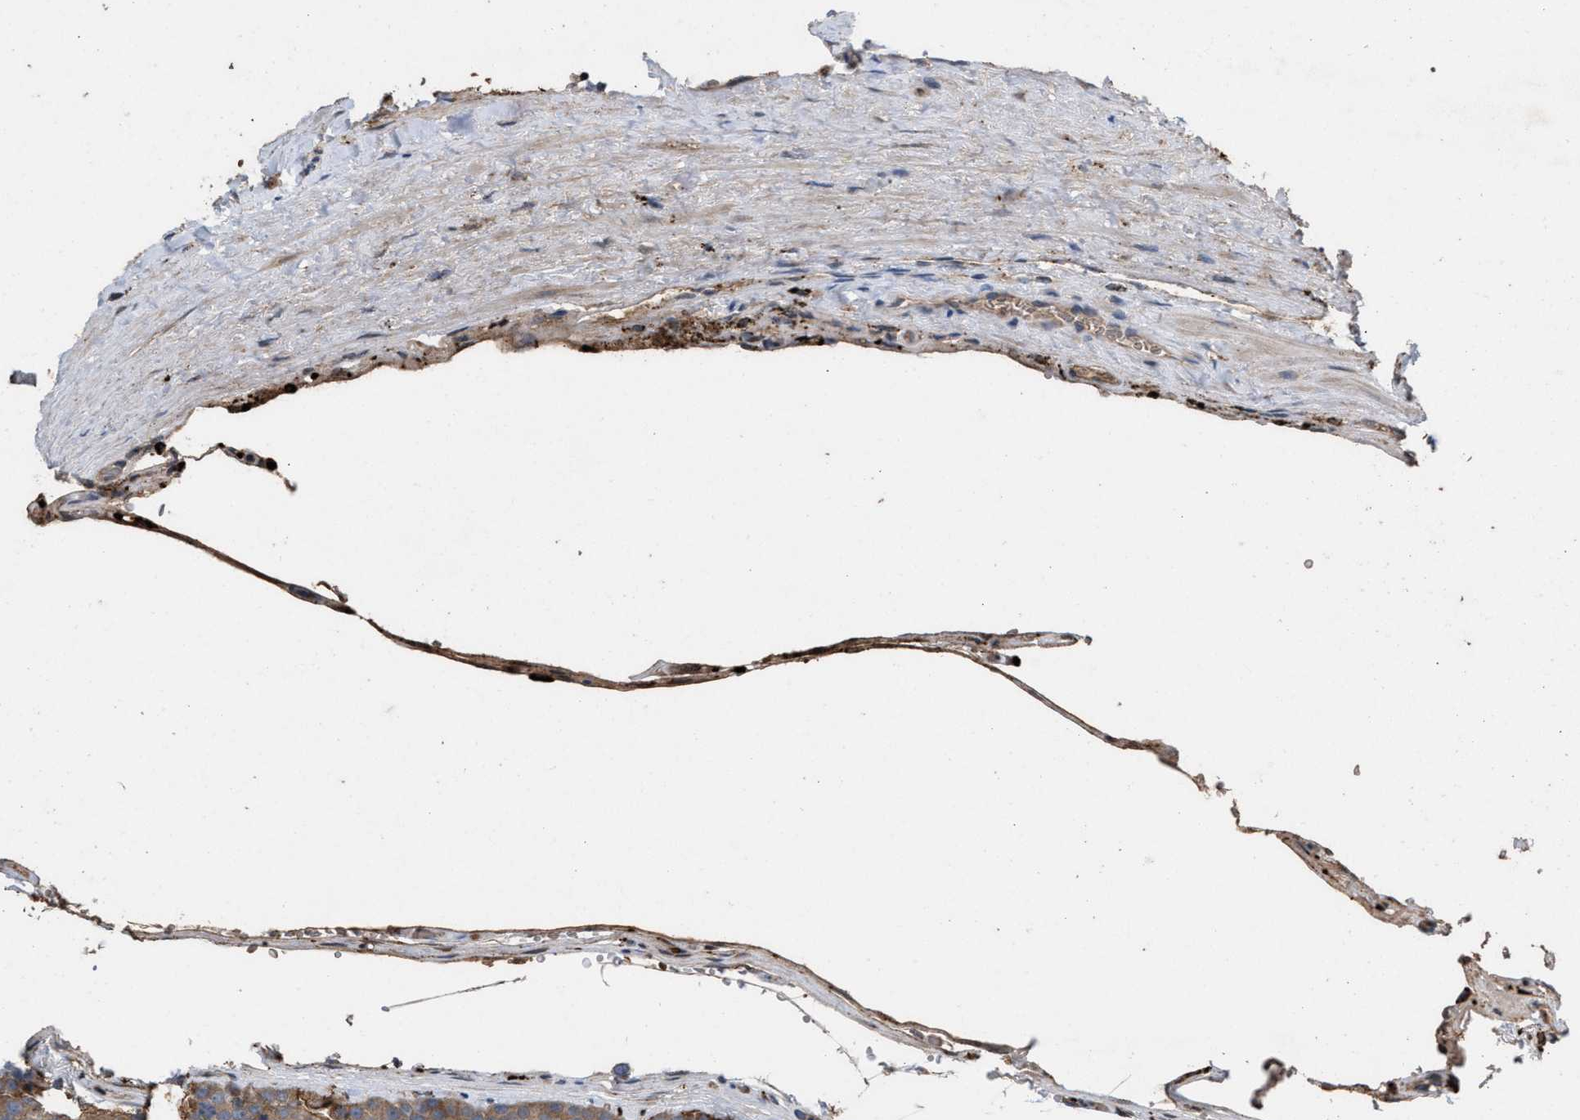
{"staining": {"intensity": "moderate", "quantity": ">75%", "location": "cytoplasmic/membranous"}, "tissue": "testis cancer", "cell_type": "Tumor cells", "image_type": "cancer", "snomed": [{"axis": "morphology", "description": "Seminoma, NOS"}, {"axis": "topography", "description": "Testis"}], "caption": "This micrograph exhibits immunohistochemistry staining of human seminoma (testis), with medium moderate cytoplasmic/membranous positivity in approximately >75% of tumor cells.", "gene": "ELMO3", "patient": {"sex": "male", "age": 71}}